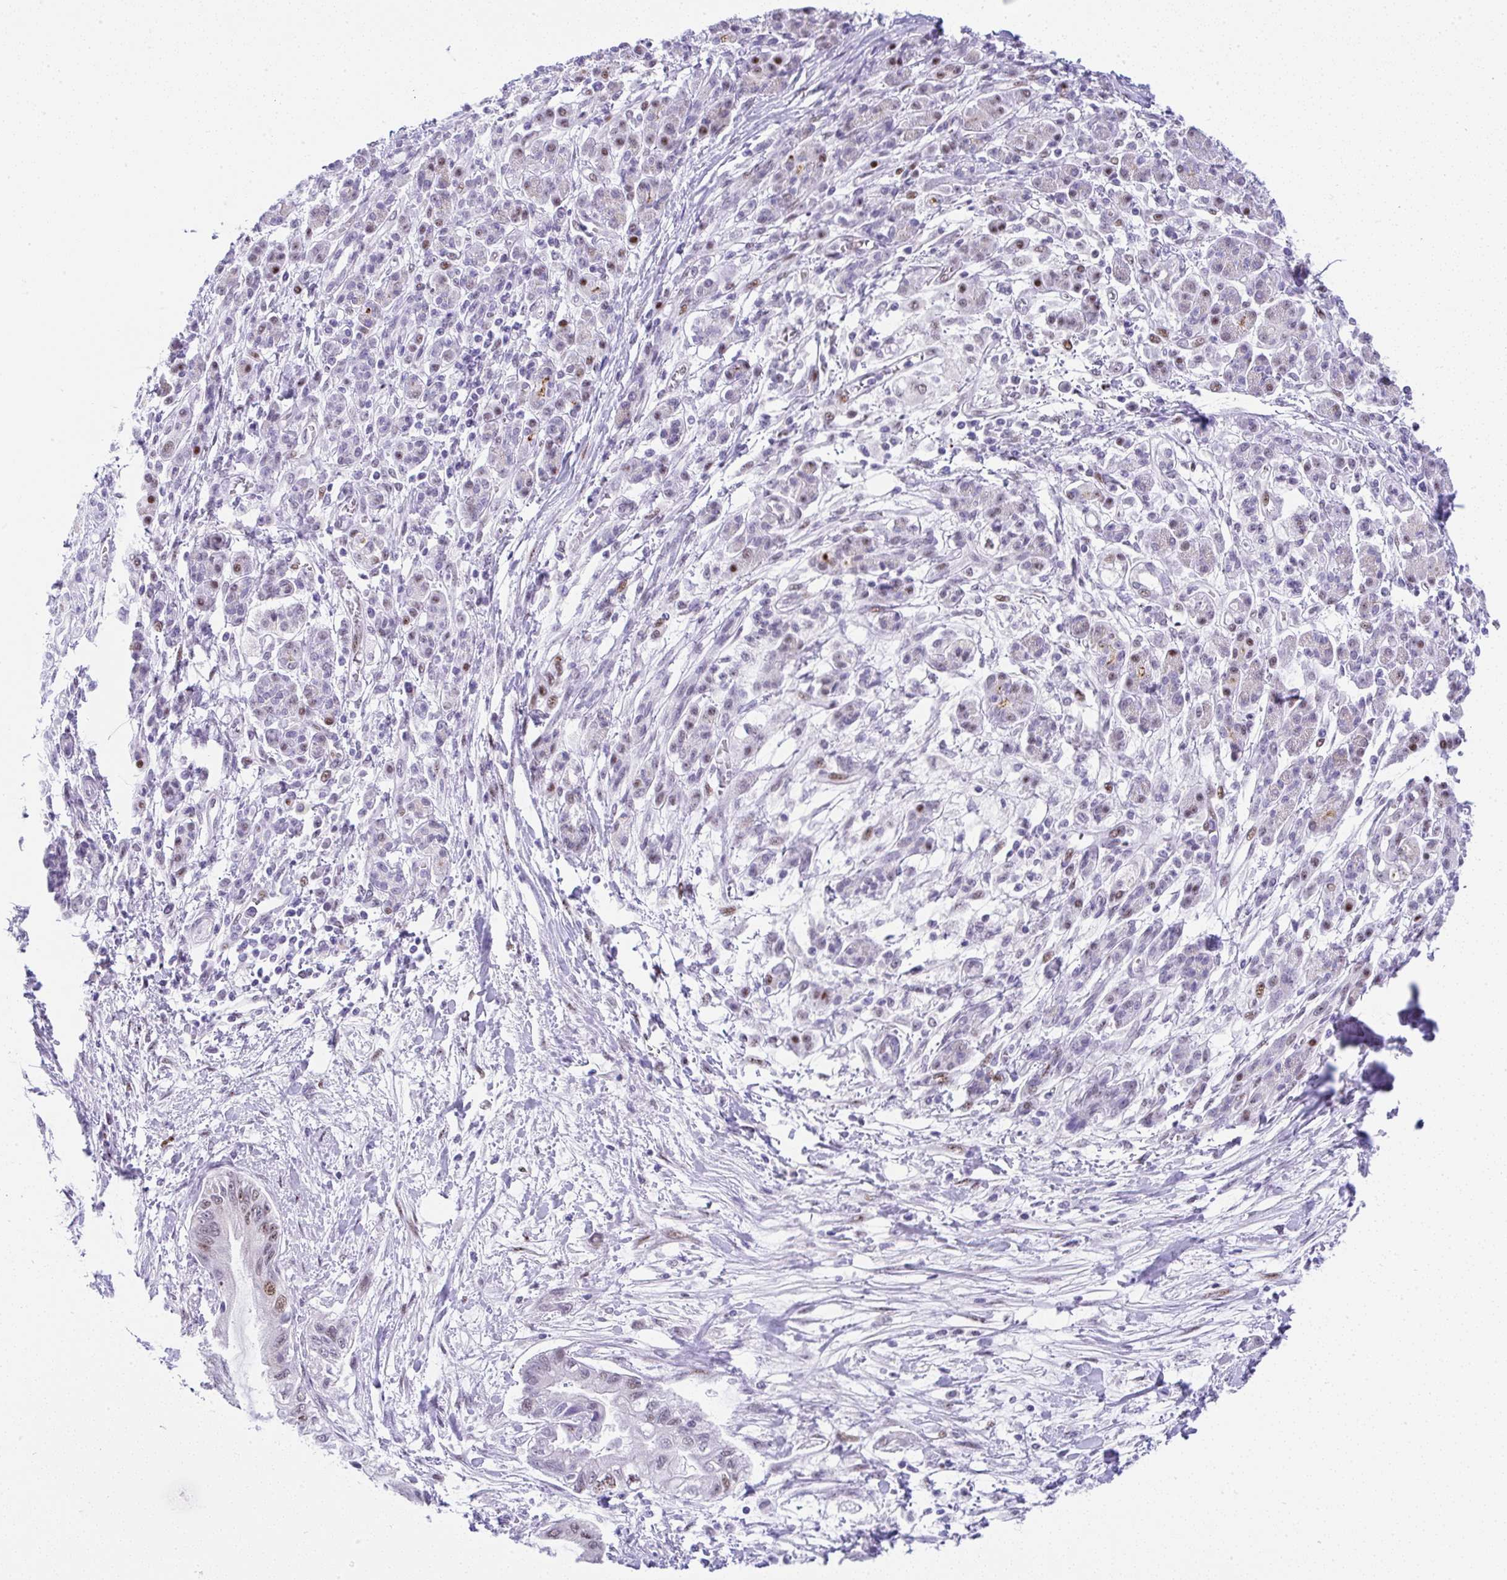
{"staining": {"intensity": "moderate", "quantity": "<25%", "location": "nuclear"}, "tissue": "pancreatic cancer", "cell_type": "Tumor cells", "image_type": "cancer", "snomed": [{"axis": "morphology", "description": "Adenocarcinoma, NOS"}, {"axis": "topography", "description": "Pancreas"}], "caption": "The micrograph demonstrates staining of pancreatic cancer, revealing moderate nuclear protein positivity (brown color) within tumor cells.", "gene": "NR1D2", "patient": {"sex": "male", "age": 48}}